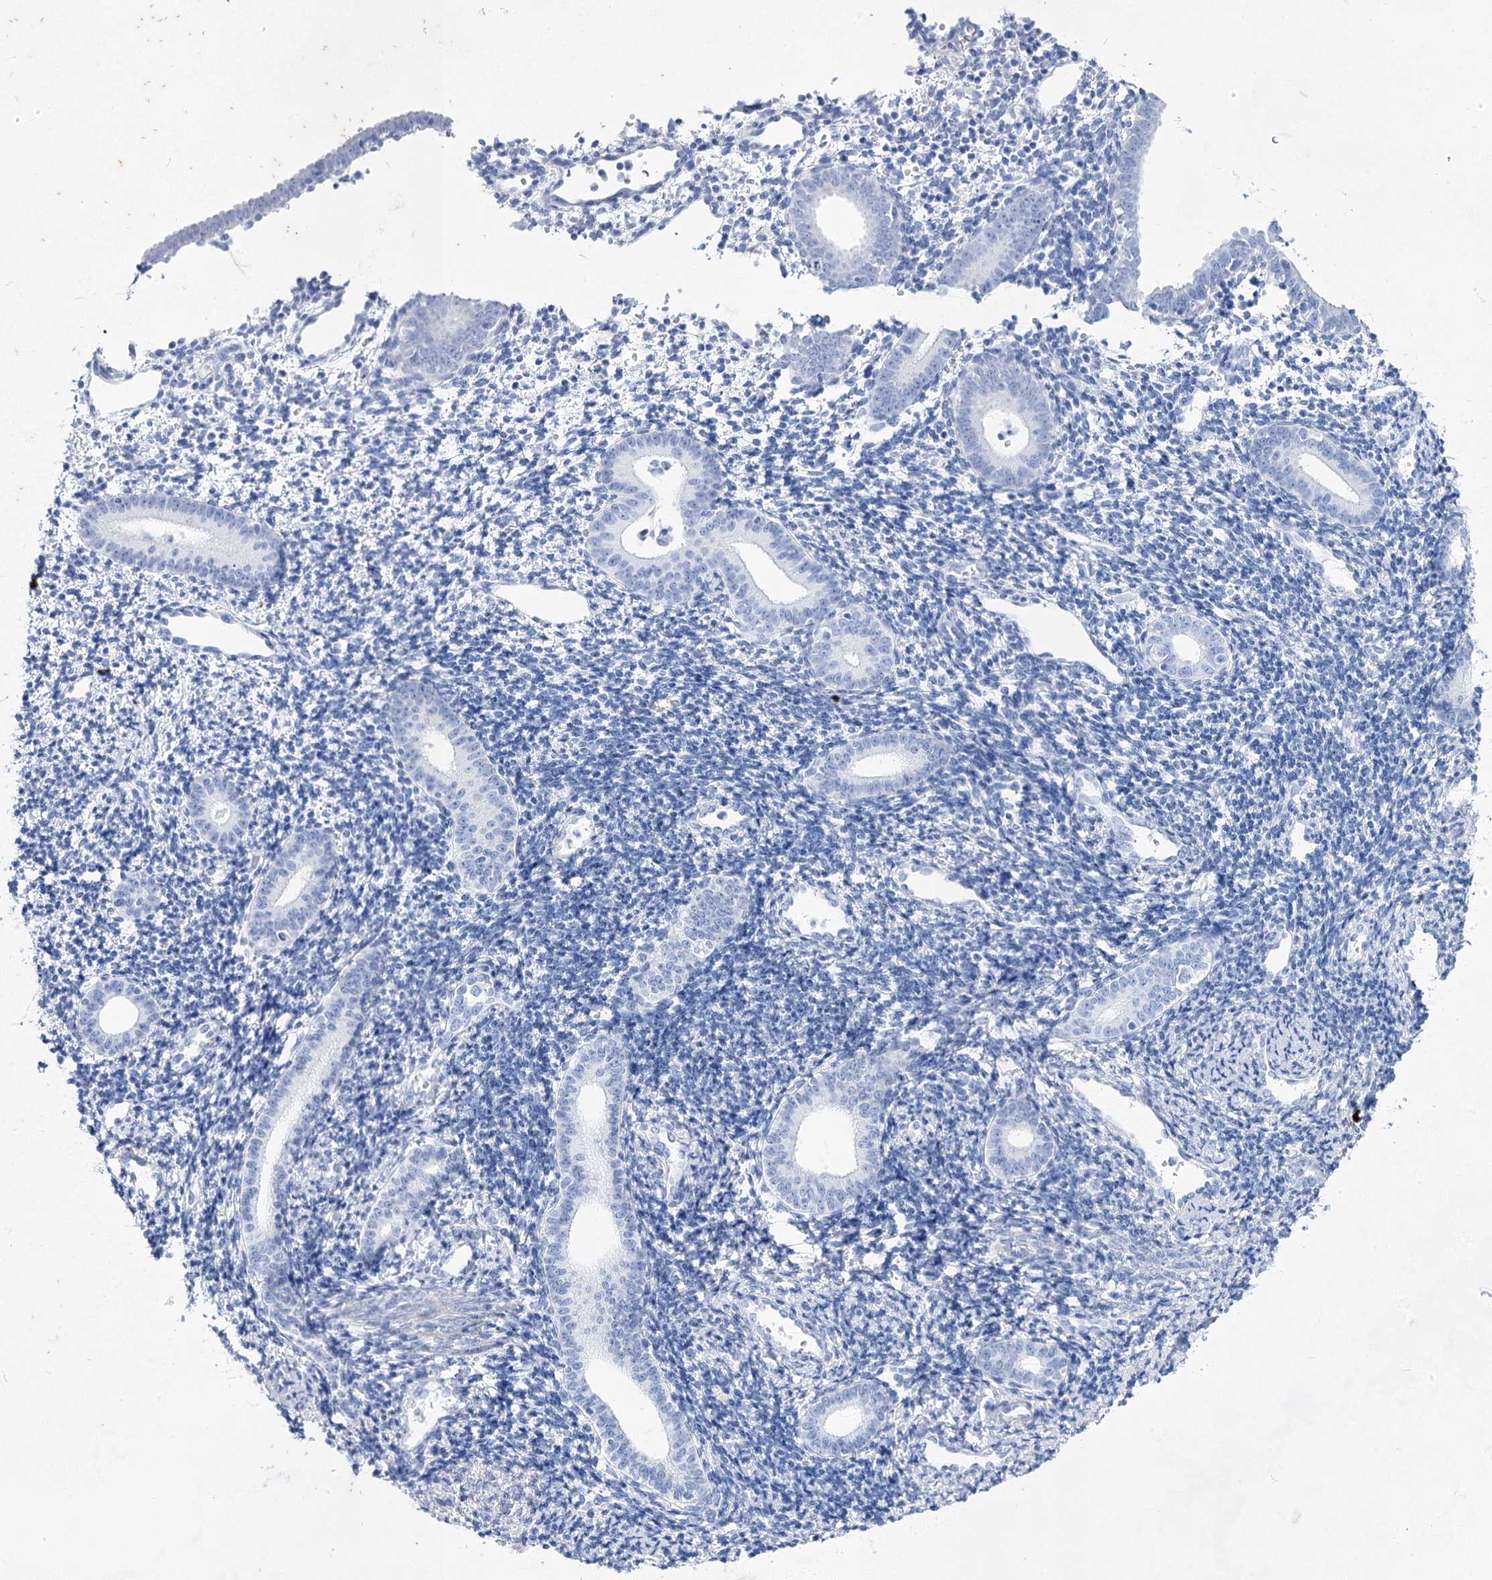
{"staining": {"intensity": "negative", "quantity": "none", "location": "none"}, "tissue": "endometrium", "cell_type": "Cells in endometrial stroma", "image_type": "normal", "snomed": [{"axis": "morphology", "description": "Normal tissue, NOS"}, {"axis": "topography", "description": "Endometrium"}], "caption": "An IHC photomicrograph of normal endometrium is shown. There is no staining in cells in endometrial stroma of endometrium. Brightfield microscopy of immunohistochemistry (IHC) stained with DAB (3,3'-diaminobenzidine) (brown) and hematoxylin (blue), captured at high magnification.", "gene": "ACRV1", "patient": {"sex": "female", "age": 56}}